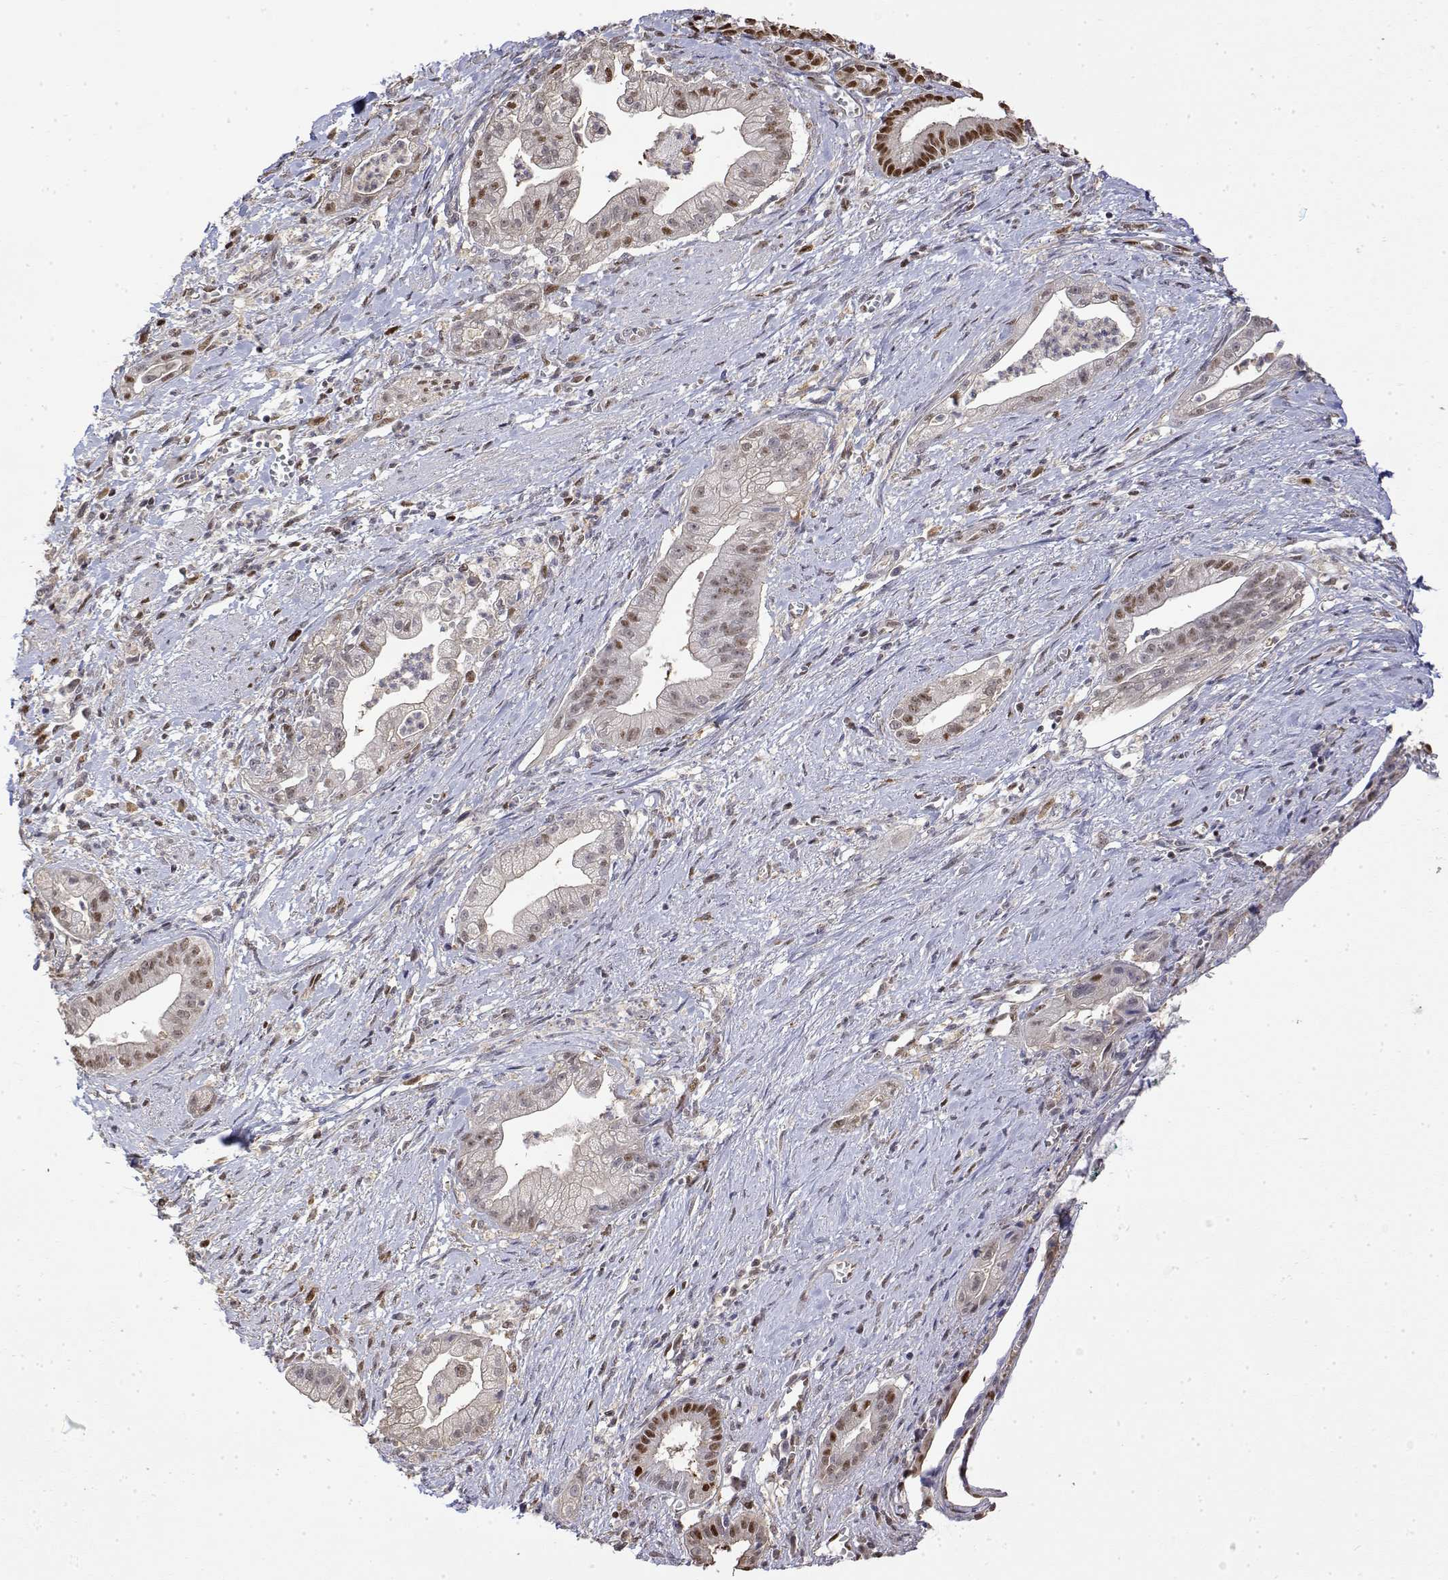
{"staining": {"intensity": "weak", "quantity": "<25%", "location": "nuclear"}, "tissue": "pancreatic cancer", "cell_type": "Tumor cells", "image_type": "cancer", "snomed": [{"axis": "morphology", "description": "Normal tissue, NOS"}, {"axis": "morphology", "description": "Adenocarcinoma, NOS"}, {"axis": "topography", "description": "Lymph node"}, {"axis": "topography", "description": "Pancreas"}], "caption": "Protein analysis of pancreatic adenocarcinoma displays no significant staining in tumor cells.", "gene": "TPI1", "patient": {"sex": "female", "age": 58}}